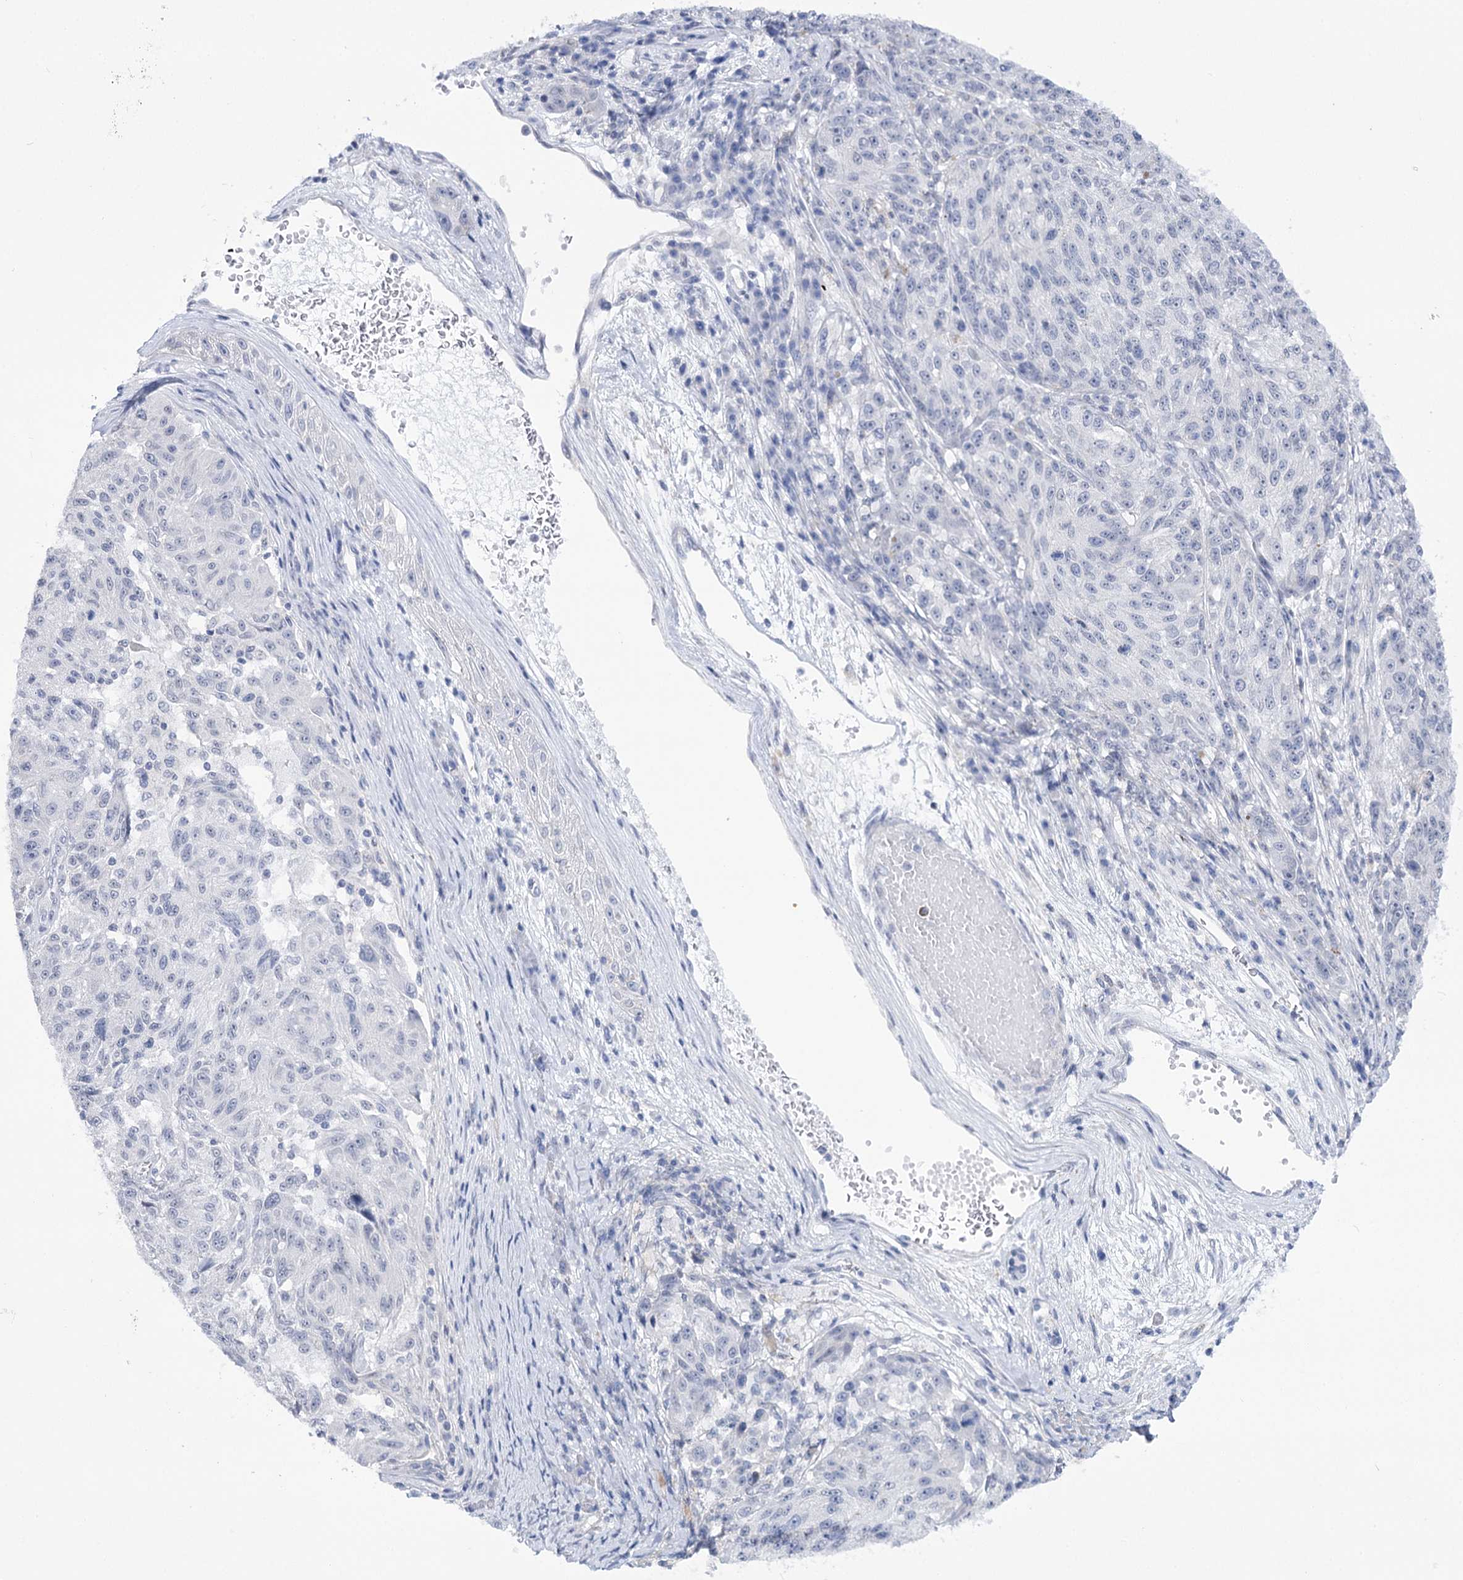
{"staining": {"intensity": "negative", "quantity": "none", "location": "none"}, "tissue": "melanoma", "cell_type": "Tumor cells", "image_type": "cancer", "snomed": [{"axis": "morphology", "description": "Malignant melanoma, NOS"}, {"axis": "topography", "description": "Skin"}], "caption": "Immunohistochemical staining of melanoma displays no significant positivity in tumor cells. (Brightfield microscopy of DAB (3,3'-diaminobenzidine) IHC at high magnification).", "gene": "ATP10B", "patient": {"sex": "male", "age": 53}}